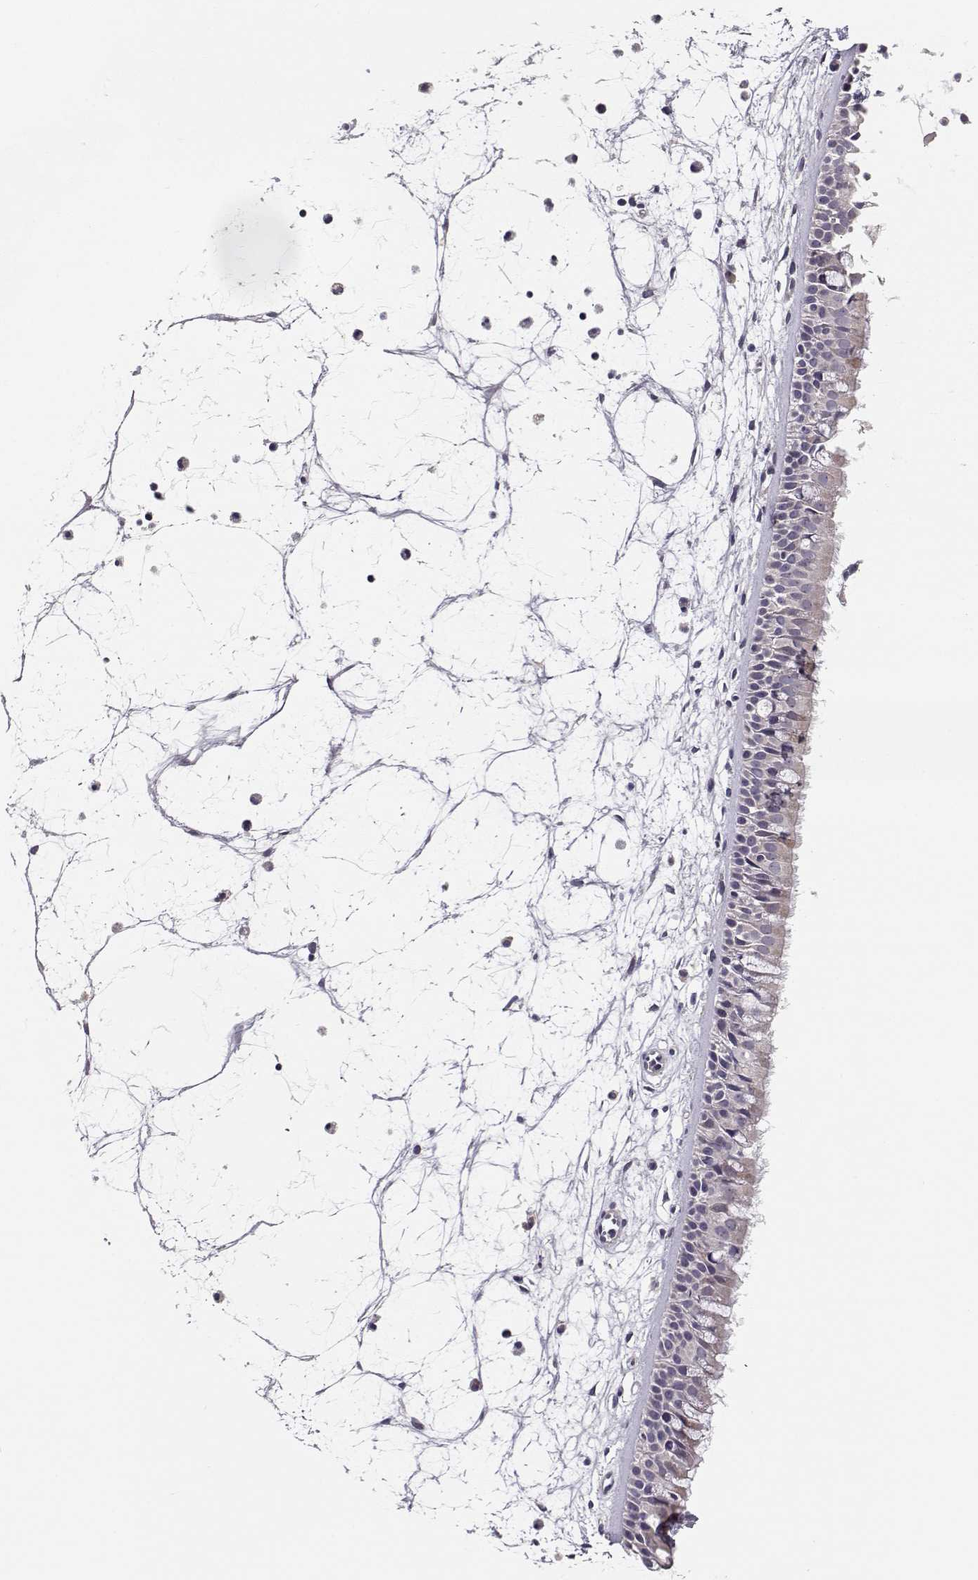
{"staining": {"intensity": "weak", "quantity": "<25%", "location": "cytoplasmic/membranous"}, "tissue": "nasopharynx", "cell_type": "Respiratory epithelial cells", "image_type": "normal", "snomed": [{"axis": "morphology", "description": "Normal tissue, NOS"}, {"axis": "topography", "description": "Nasopharynx"}], "caption": "Immunohistochemistry histopathology image of normal human nasopharynx stained for a protein (brown), which displays no expression in respiratory epithelial cells.", "gene": "ENTPD8", "patient": {"sex": "female", "age": 68}}